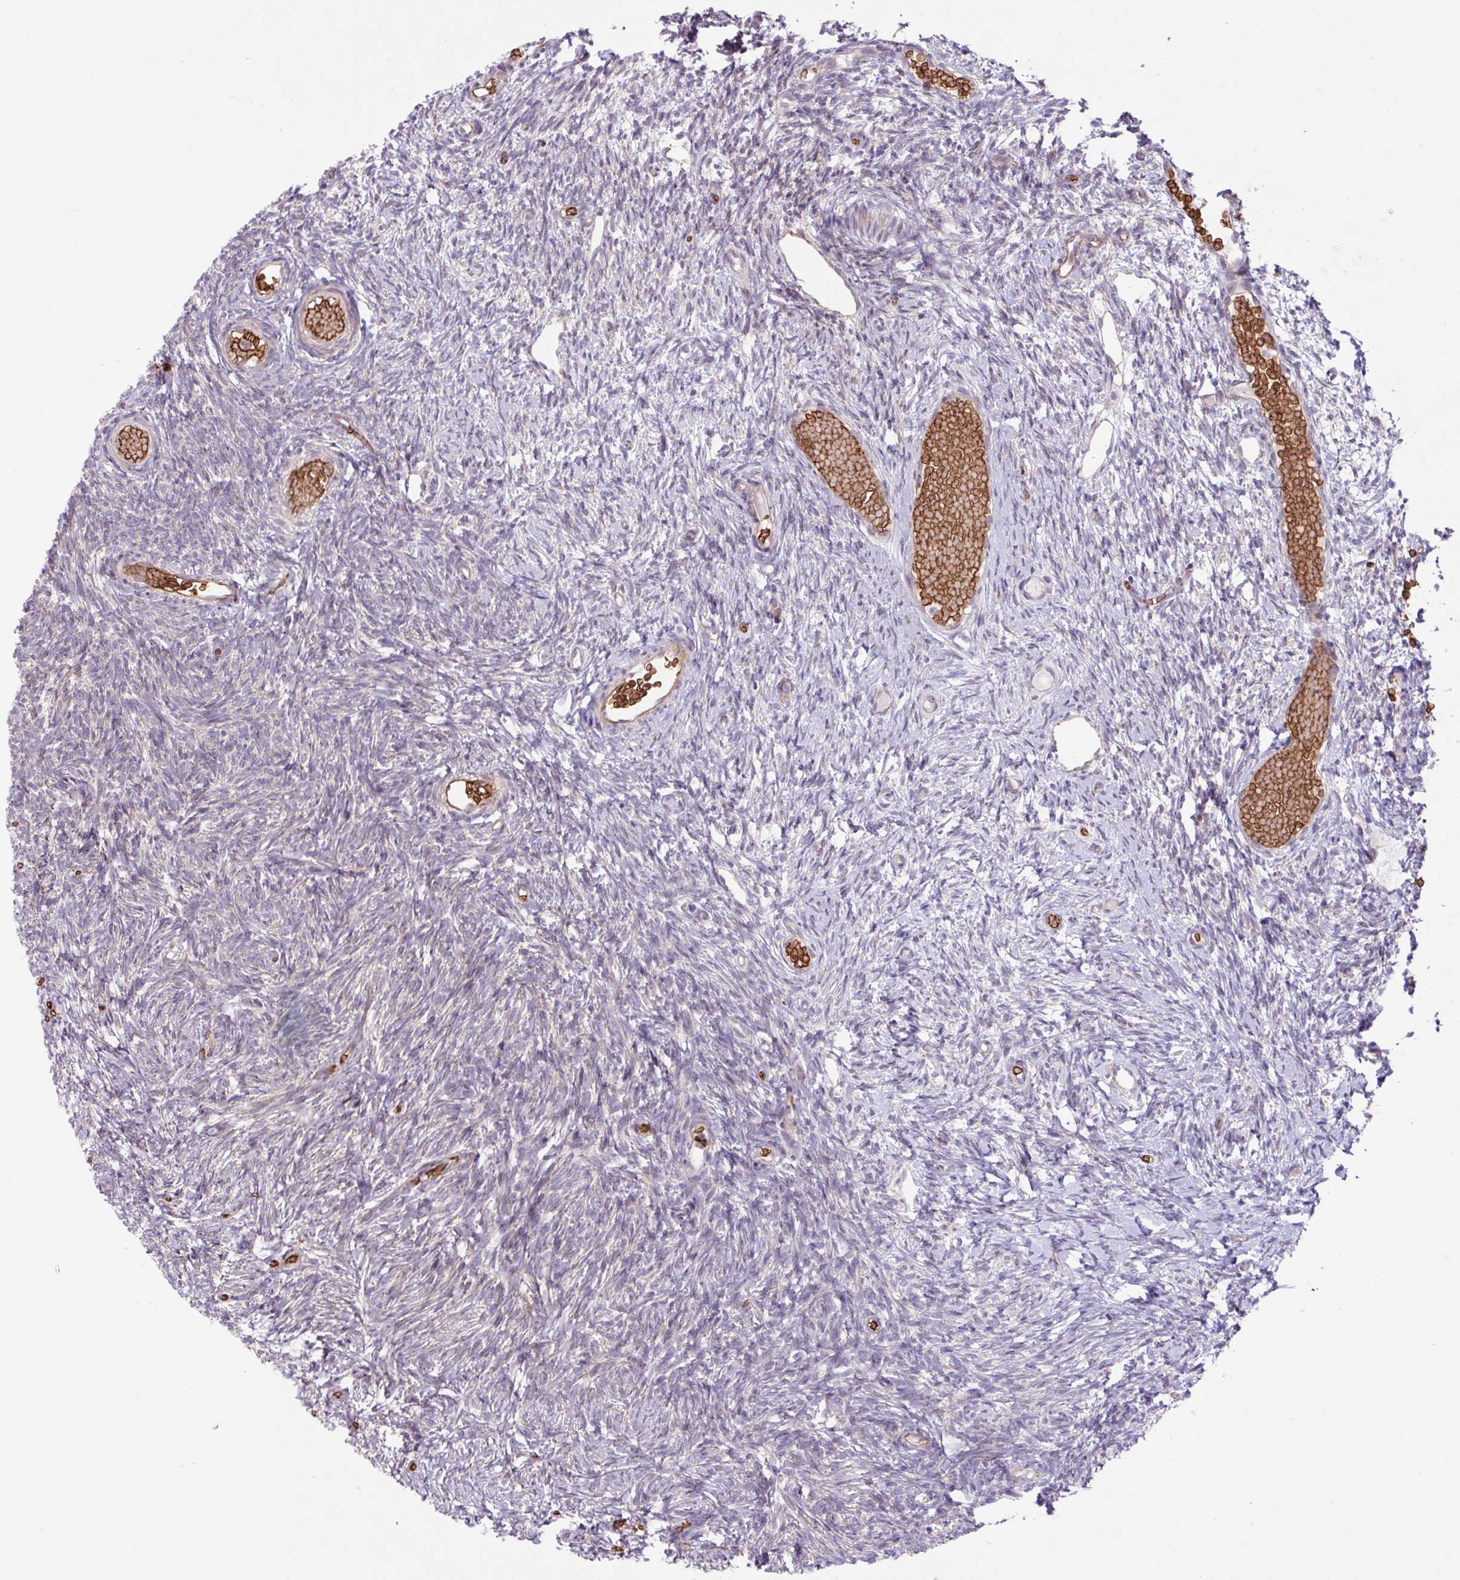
{"staining": {"intensity": "negative", "quantity": "none", "location": "cytoplasmic/membranous"}, "tissue": "ovary", "cell_type": "Ovarian stroma cells", "image_type": "normal", "snomed": [{"axis": "morphology", "description": "Normal tissue, NOS"}, {"axis": "topography", "description": "Ovary"}], "caption": "Immunohistochemistry (IHC) micrograph of unremarkable ovary: ovary stained with DAB displays no significant protein staining in ovarian stroma cells. The staining was performed using DAB (3,3'-diaminobenzidine) to visualize the protein expression in brown, while the nuclei were stained in blue with hematoxylin (Magnification: 20x).", "gene": "RAD21L1", "patient": {"sex": "female", "age": 39}}